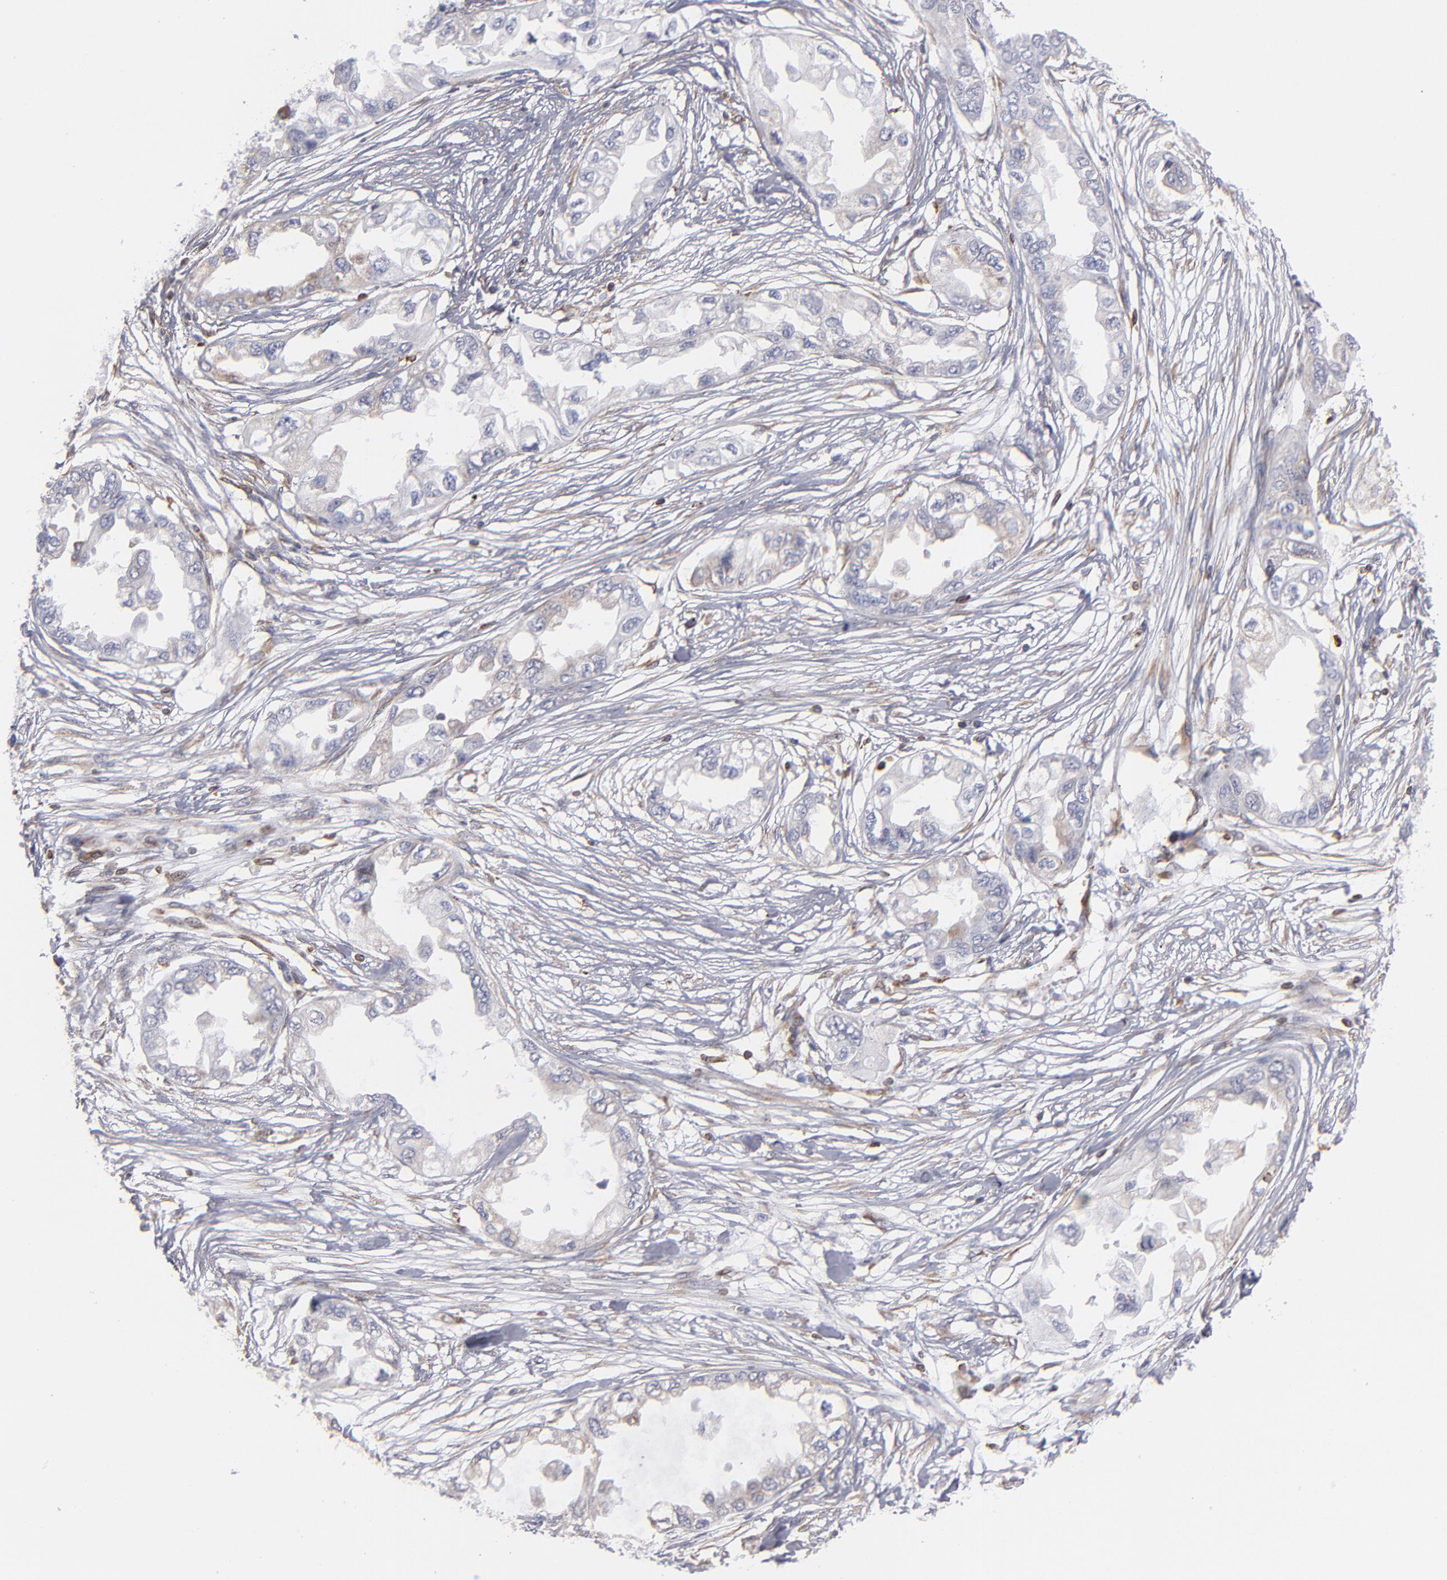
{"staining": {"intensity": "weak", "quantity": "<25%", "location": "cytoplasmic/membranous"}, "tissue": "endometrial cancer", "cell_type": "Tumor cells", "image_type": "cancer", "snomed": [{"axis": "morphology", "description": "Adenocarcinoma, NOS"}, {"axis": "topography", "description": "Endometrium"}], "caption": "Tumor cells are negative for brown protein staining in adenocarcinoma (endometrial).", "gene": "TMX1", "patient": {"sex": "female", "age": 67}}